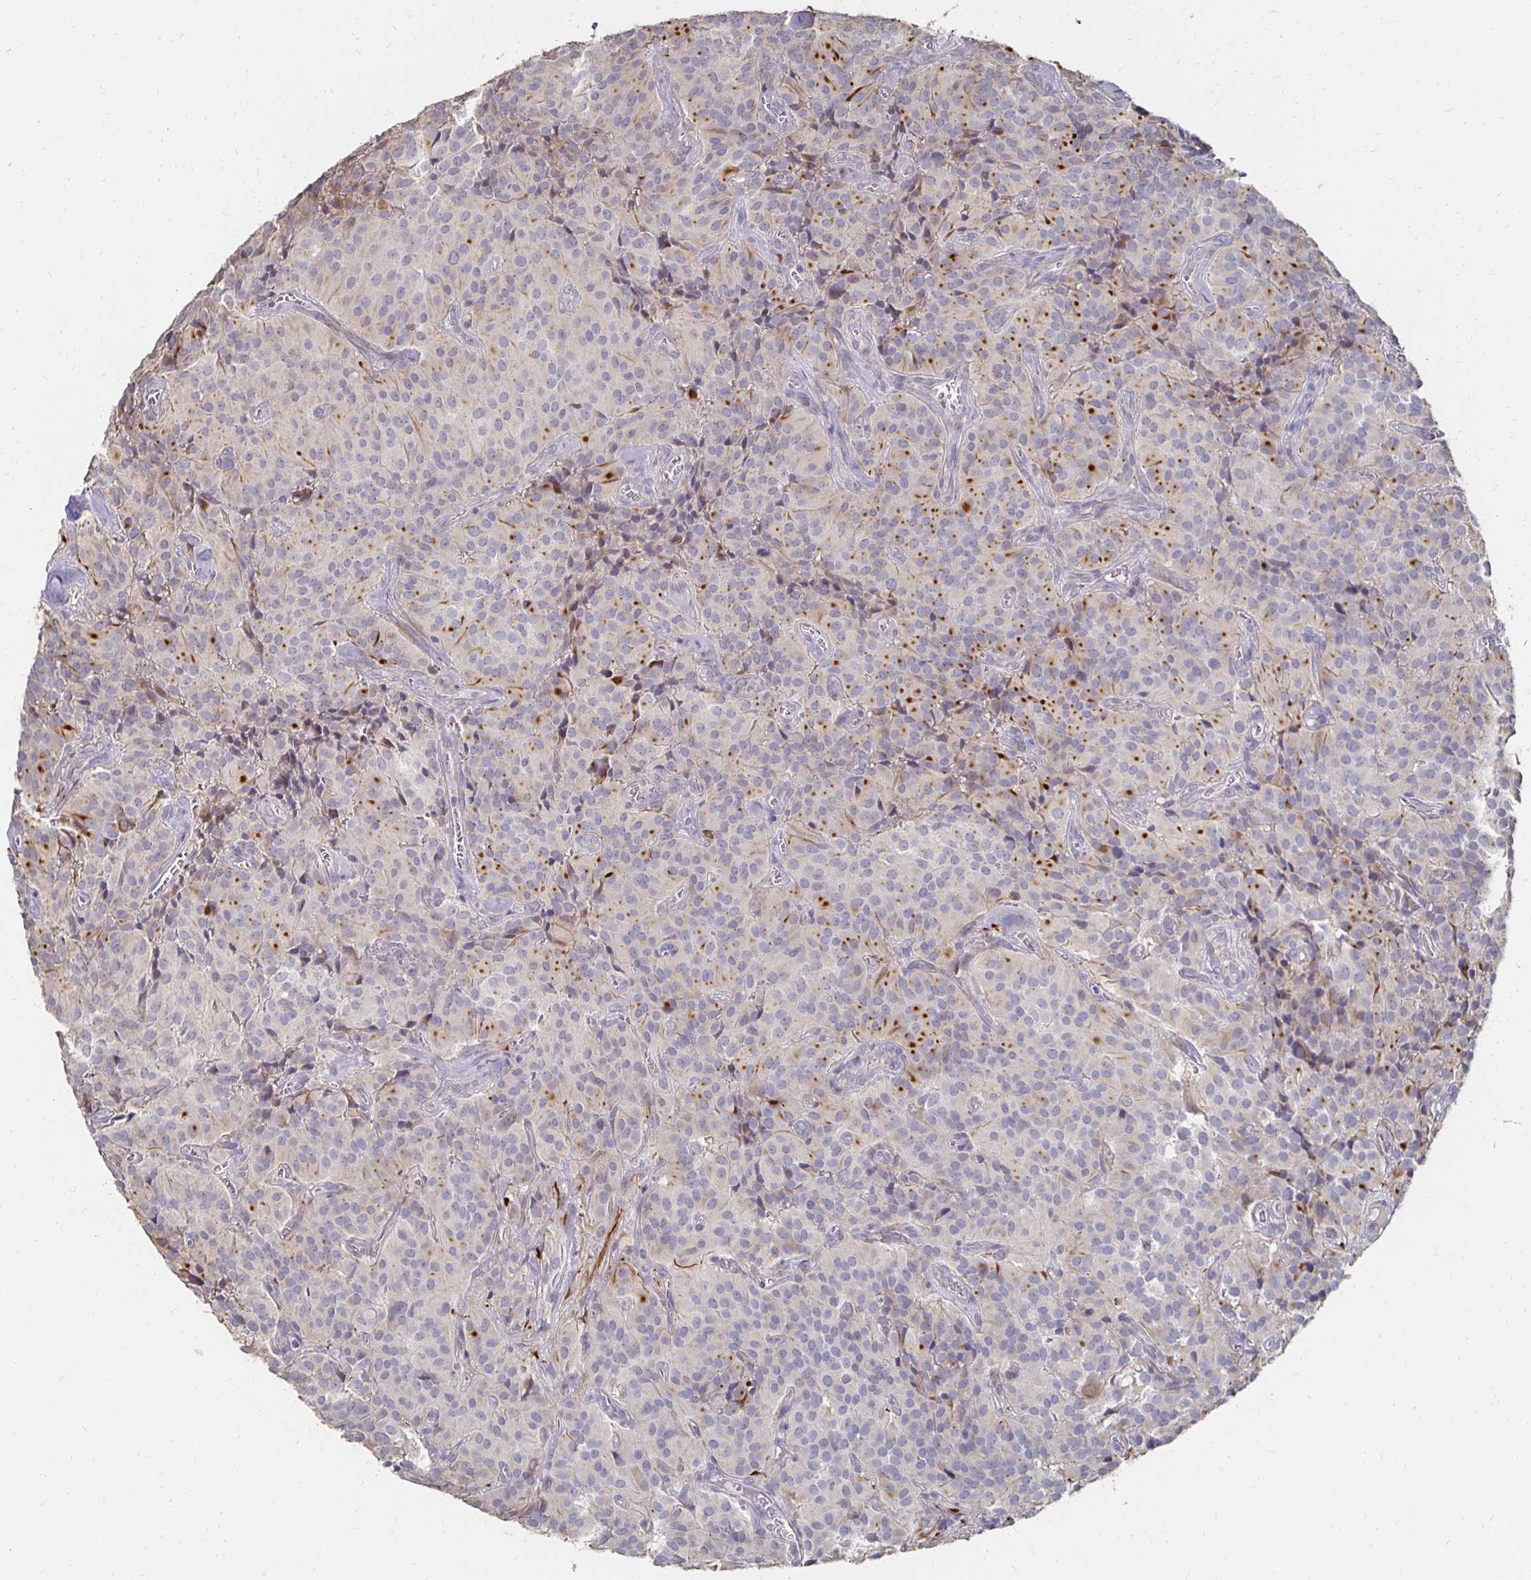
{"staining": {"intensity": "strong", "quantity": "<25%", "location": "cytoplasmic/membranous"}, "tissue": "glioma", "cell_type": "Tumor cells", "image_type": "cancer", "snomed": [{"axis": "morphology", "description": "Glioma, malignant, Low grade"}, {"axis": "topography", "description": "Brain"}], "caption": "A medium amount of strong cytoplasmic/membranous expression is present in approximately <25% of tumor cells in glioma tissue.", "gene": "ZNF727", "patient": {"sex": "male", "age": 42}}